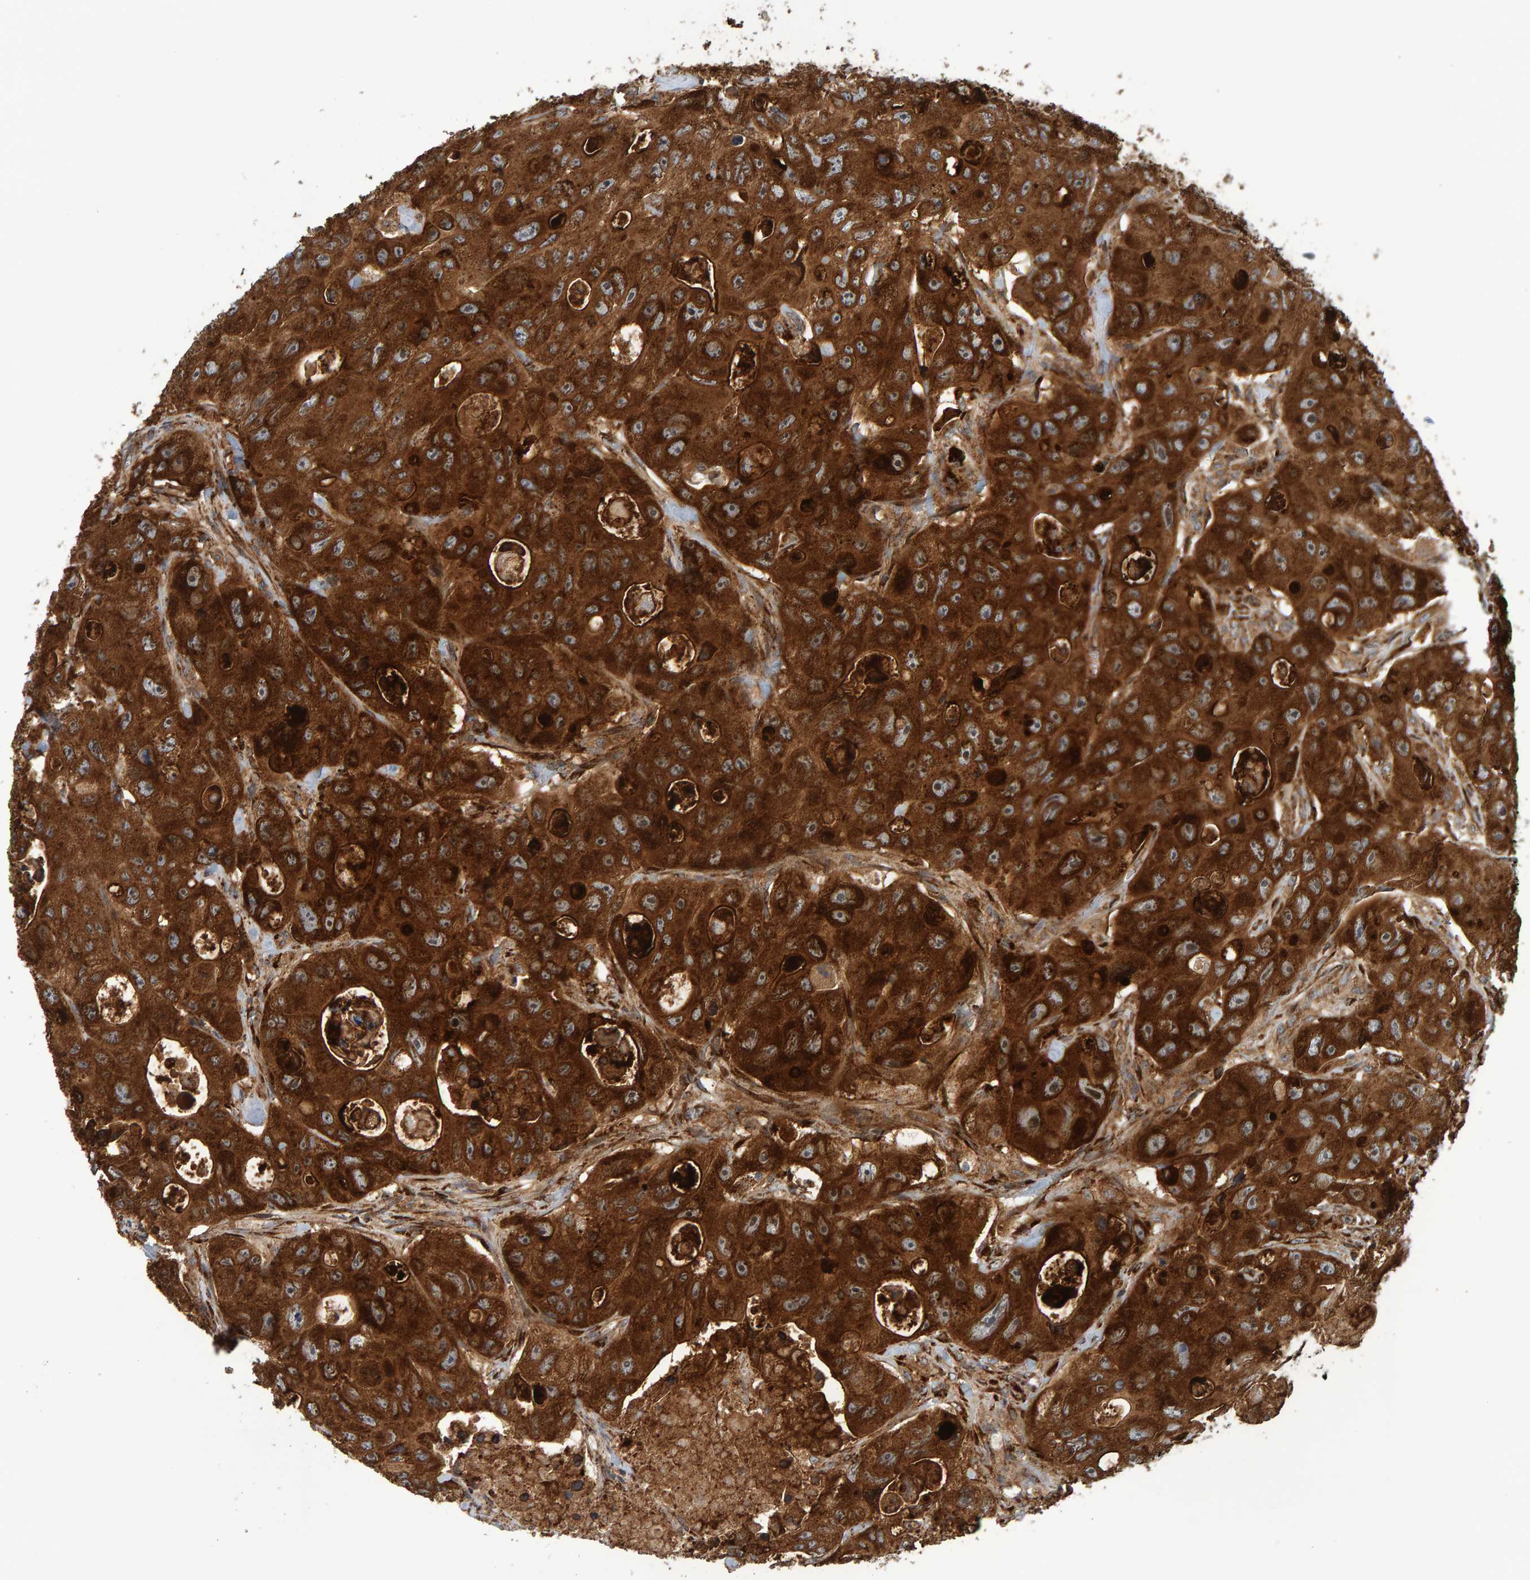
{"staining": {"intensity": "strong", "quantity": ">75%", "location": "cytoplasmic/membranous"}, "tissue": "colorectal cancer", "cell_type": "Tumor cells", "image_type": "cancer", "snomed": [{"axis": "morphology", "description": "Adenocarcinoma, NOS"}, {"axis": "topography", "description": "Colon"}], "caption": "Colorectal cancer (adenocarcinoma) stained with immunohistochemistry (IHC) exhibits strong cytoplasmic/membranous staining in about >75% of tumor cells.", "gene": "BAIAP2", "patient": {"sex": "female", "age": 46}}